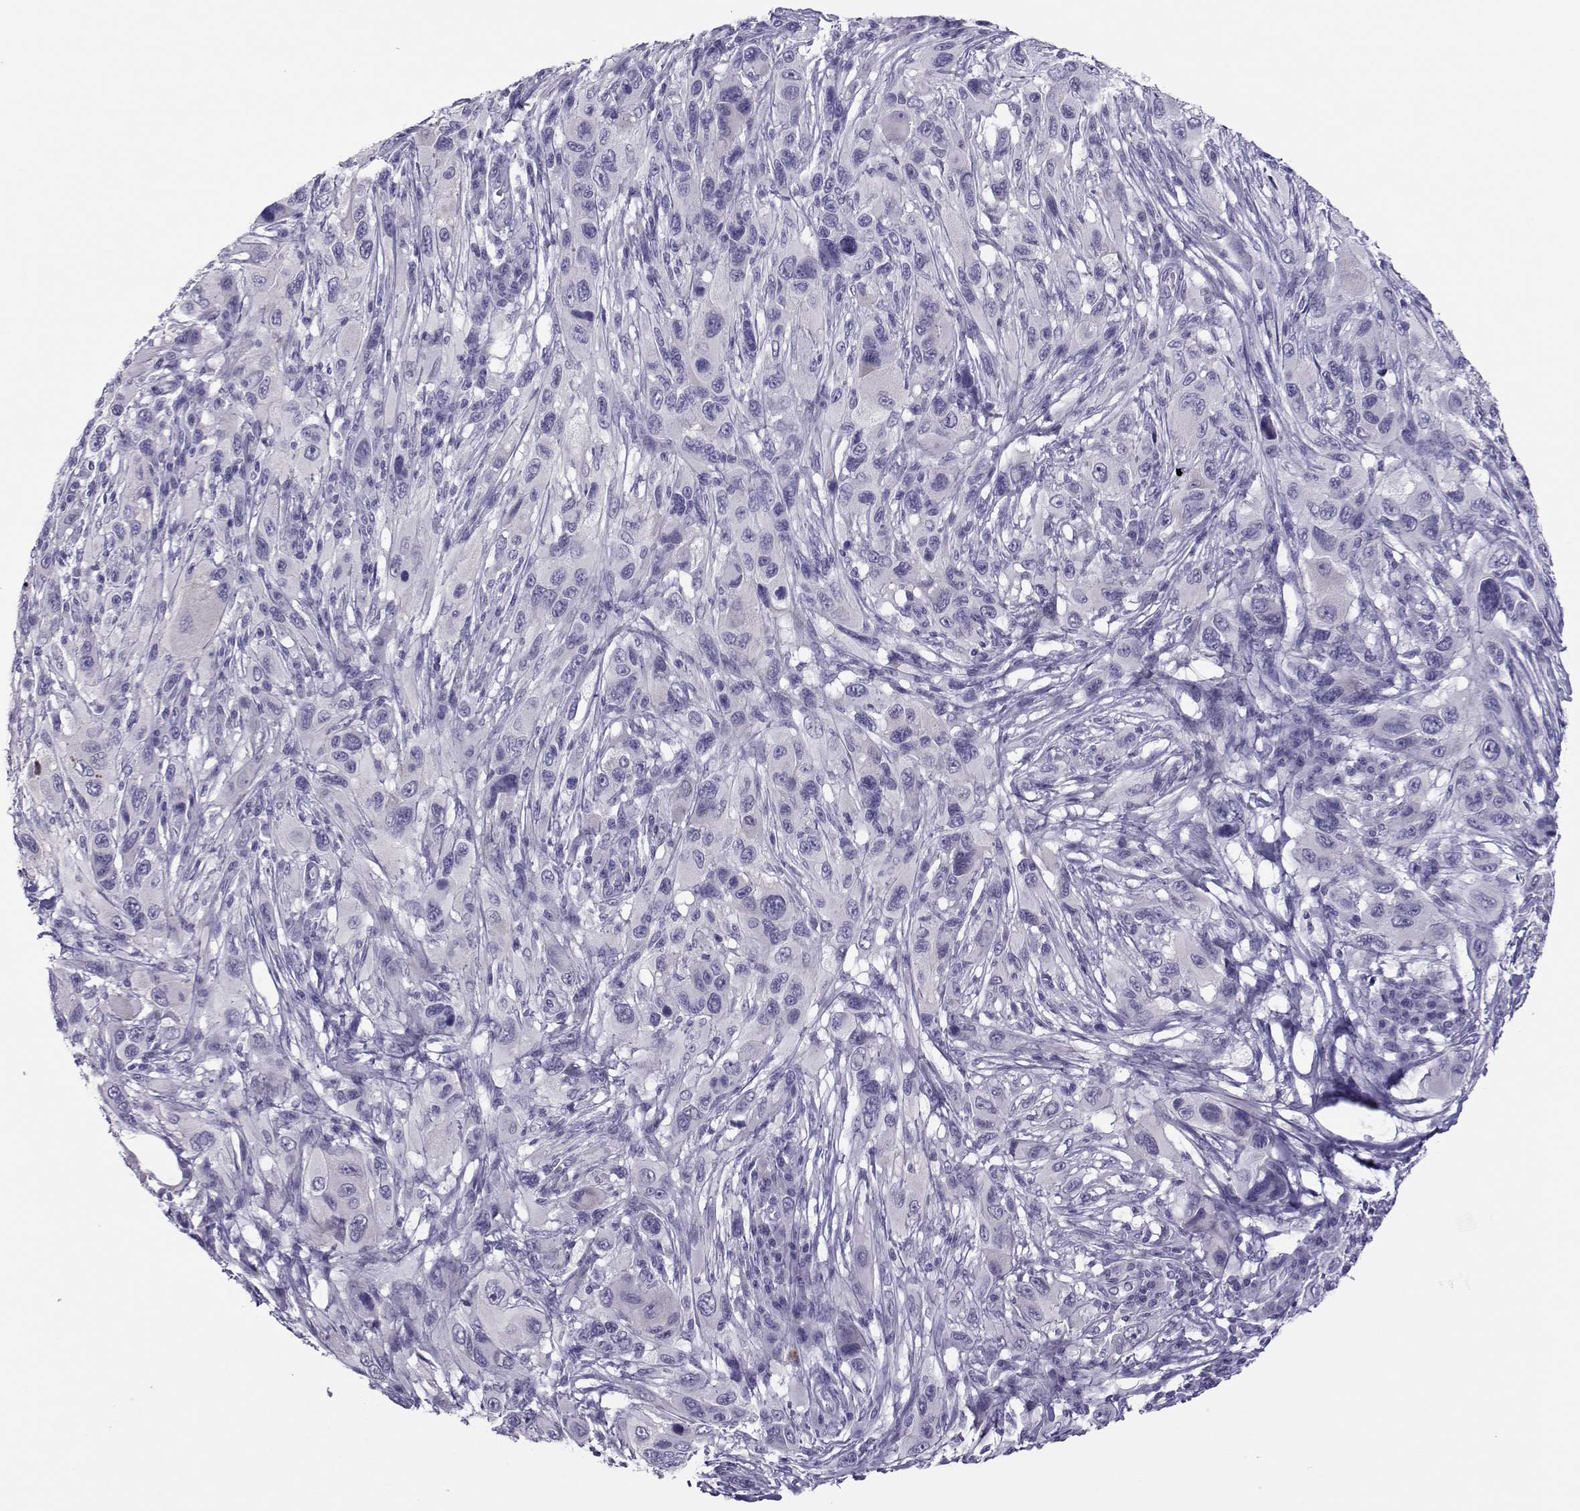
{"staining": {"intensity": "negative", "quantity": "none", "location": "none"}, "tissue": "melanoma", "cell_type": "Tumor cells", "image_type": "cancer", "snomed": [{"axis": "morphology", "description": "Malignant melanoma, NOS"}, {"axis": "topography", "description": "Skin"}], "caption": "Malignant melanoma was stained to show a protein in brown. There is no significant staining in tumor cells. (DAB IHC visualized using brightfield microscopy, high magnification).", "gene": "TRPM7", "patient": {"sex": "male", "age": 53}}